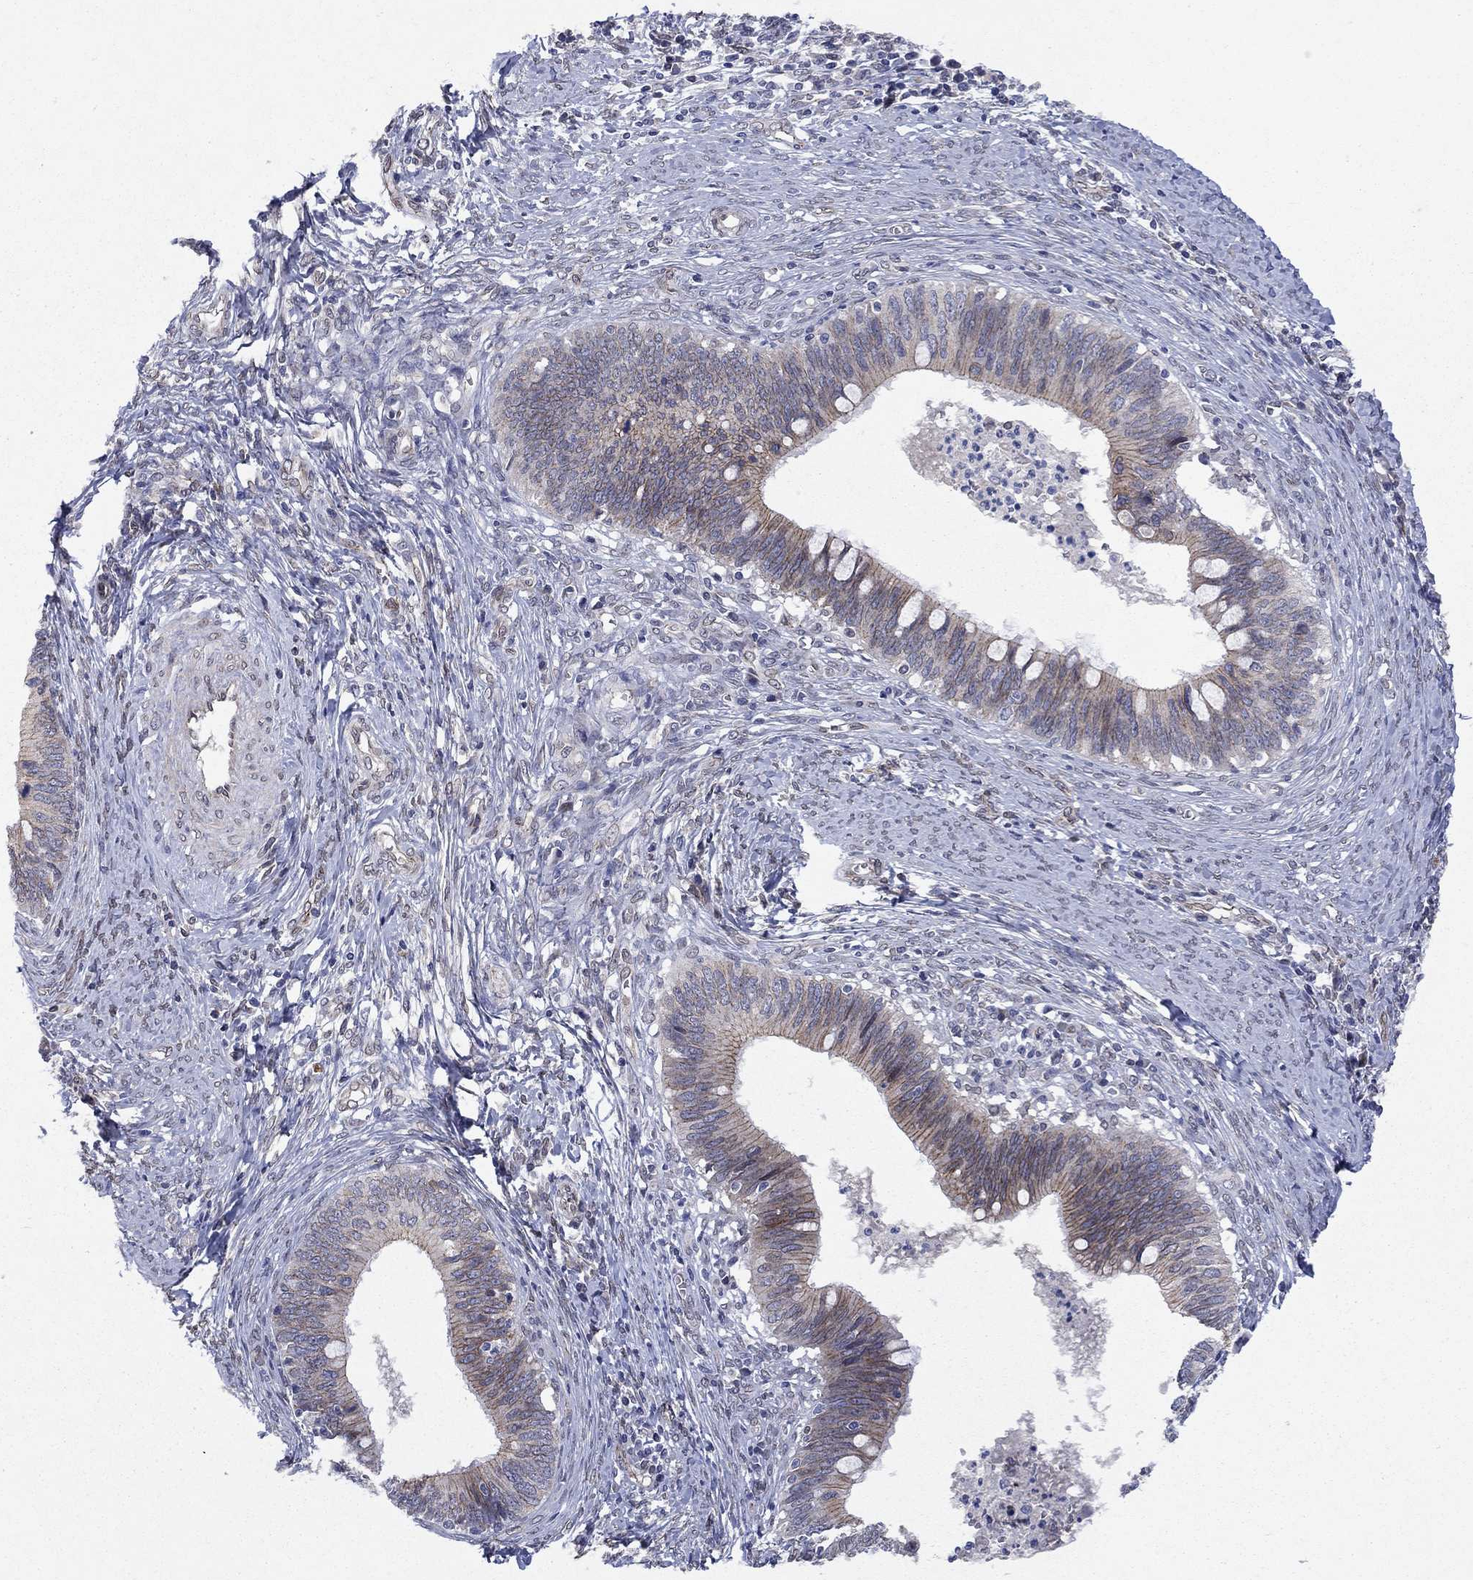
{"staining": {"intensity": "moderate", "quantity": "25%-75%", "location": "cytoplasmic/membranous"}, "tissue": "cervical cancer", "cell_type": "Tumor cells", "image_type": "cancer", "snomed": [{"axis": "morphology", "description": "Adenocarcinoma, NOS"}, {"axis": "topography", "description": "Cervix"}], "caption": "A brown stain labels moderate cytoplasmic/membranous expression of a protein in human cervical cancer (adenocarcinoma) tumor cells. The protein of interest is shown in brown color, while the nuclei are stained blue.", "gene": "EMC9", "patient": {"sex": "female", "age": 42}}